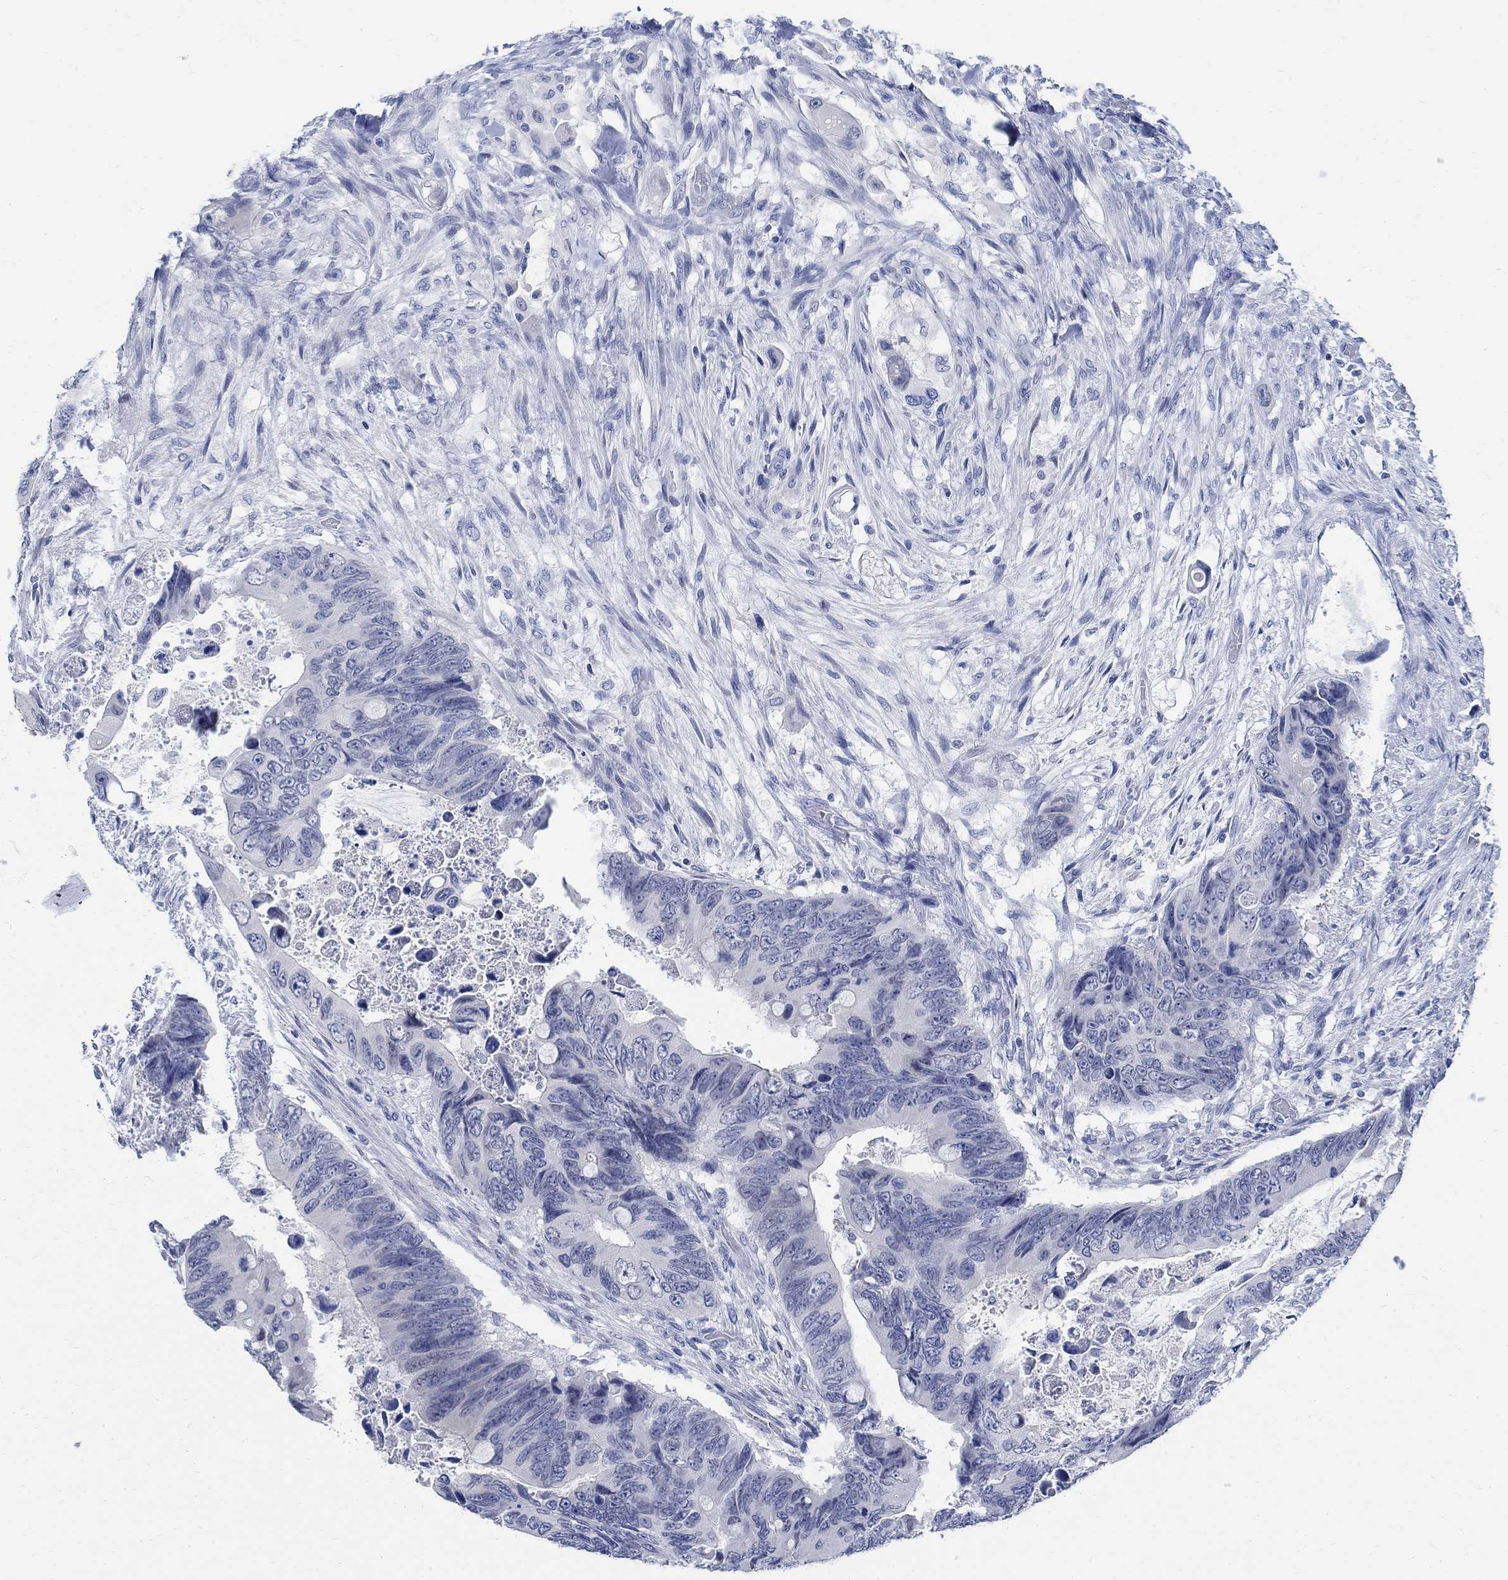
{"staining": {"intensity": "negative", "quantity": "none", "location": "none"}, "tissue": "colorectal cancer", "cell_type": "Tumor cells", "image_type": "cancer", "snomed": [{"axis": "morphology", "description": "Adenocarcinoma, NOS"}, {"axis": "topography", "description": "Rectum"}], "caption": "Tumor cells are negative for brown protein staining in colorectal cancer.", "gene": "CAMK2N1", "patient": {"sex": "male", "age": 63}}